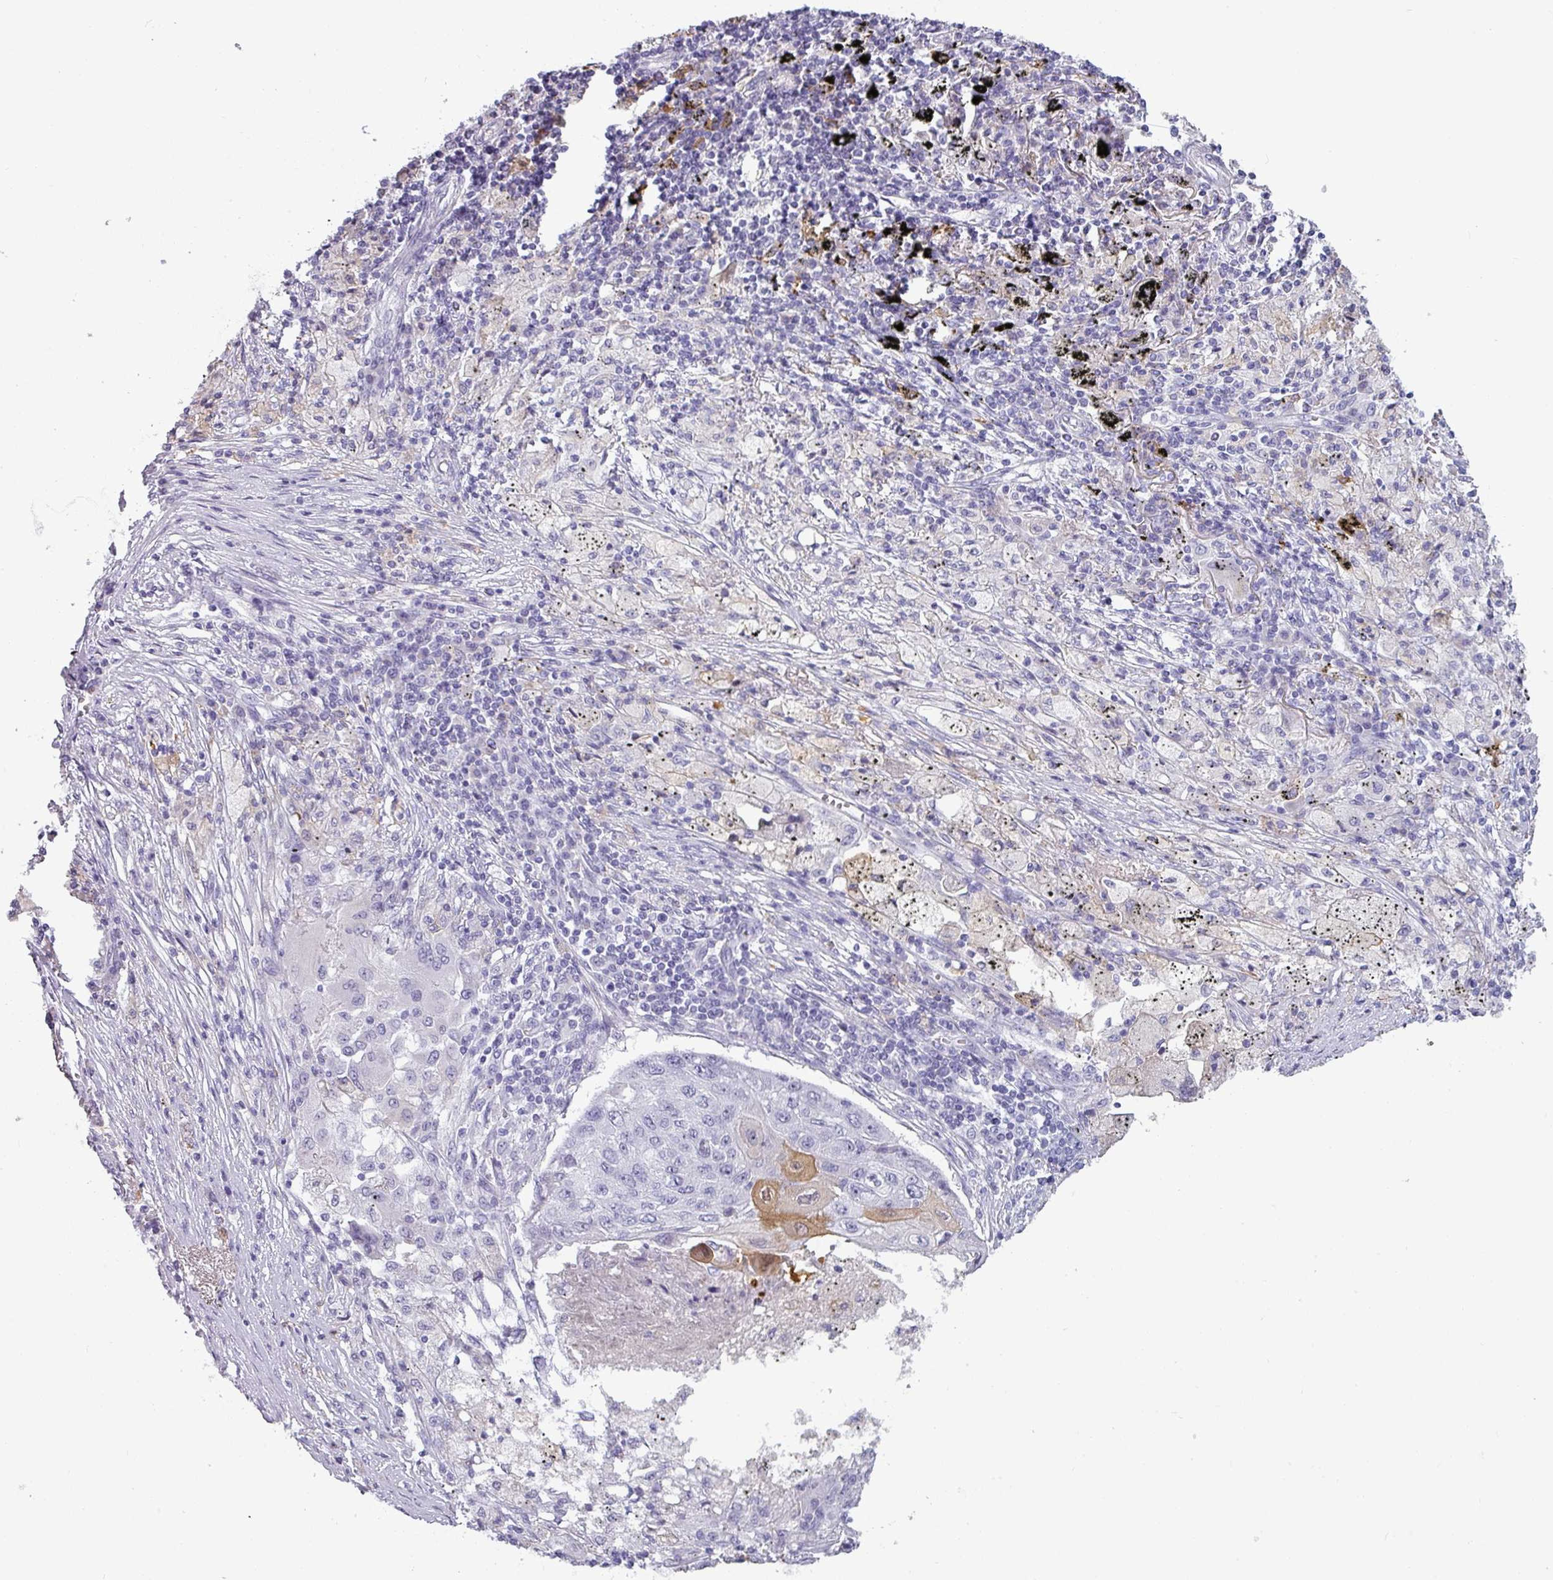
{"staining": {"intensity": "negative", "quantity": "none", "location": "none"}, "tissue": "lung cancer", "cell_type": "Tumor cells", "image_type": "cancer", "snomed": [{"axis": "morphology", "description": "Squamous cell carcinoma, NOS"}, {"axis": "topography", "description": "Lung"}], "caption": "This is an immunohistochemistry micrograph of human lung cancer. There is no staining in tumor cells.", "gene": "SLC26A9", "patient": {"sex": "female", "age": 63}}